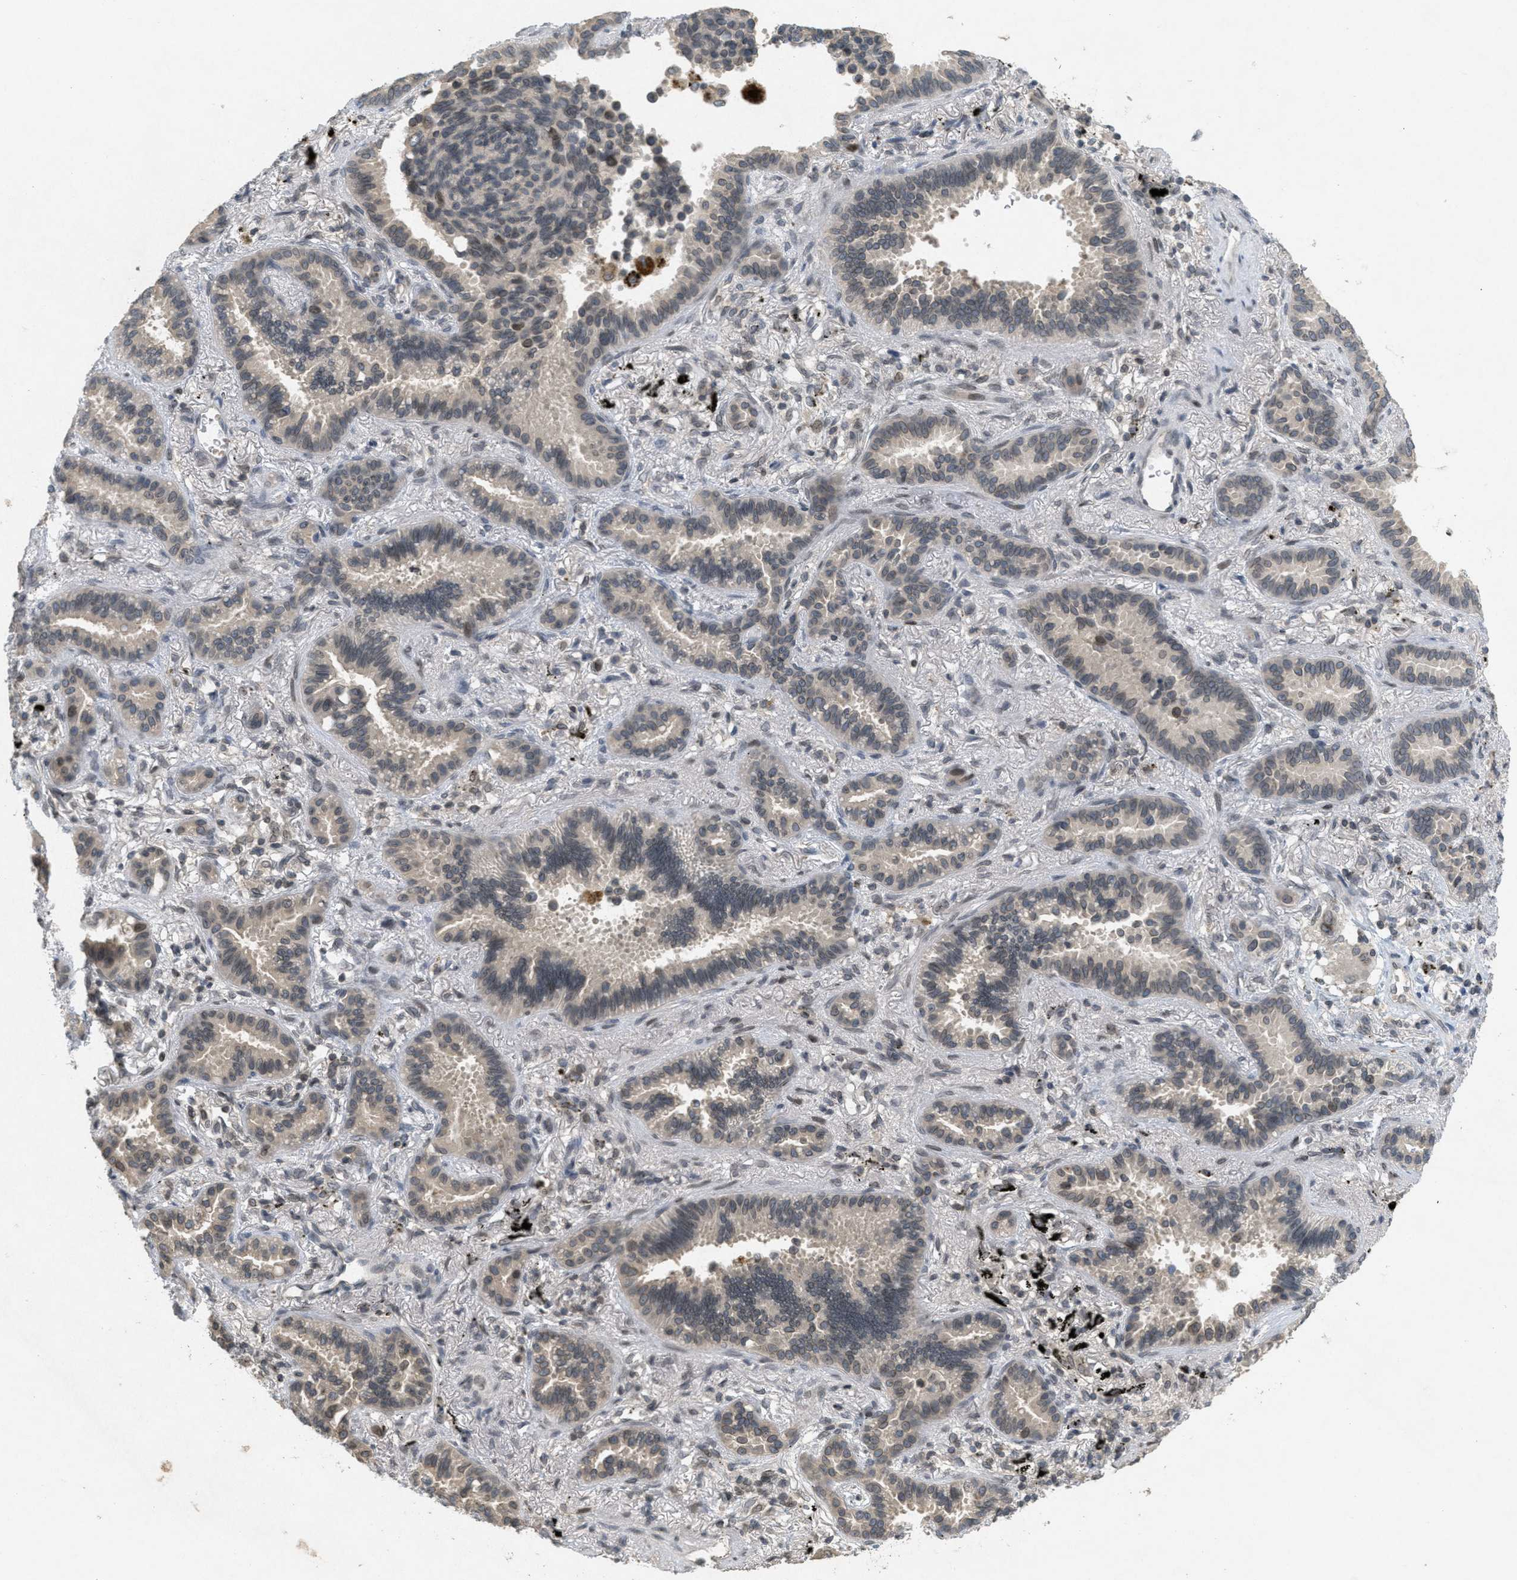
{"staining": {"intensity": "weak", "quantity": "25%-75%", "location": "cytoplasmic/membranous,nuclear"}, "tissue": "lung cancer", "cell_type": "Tumor cells", "image_type": "cancer", "snomed": [{"axis": "morphology", "description": "Normal tissue, NOS"}, {"axis": "morphology", "description": "Adenocarcinoma, NOS"}, {"axis": "topography", "description": "Lung"}], "caption": "Immunohistochemistry photomicrograph of neoplastic tissue: human lung adenocarcinoma stained using immunohistochemistry exhibits low levels of weak protein expression localized specifically in the cytoplasmic/membranous and nuclear of tumor cells, appearing as a cytoplasmic/membranous and nuclear brown color.", "gene": "ABHD6", "patient": {"sex": "male", "age": 59}}